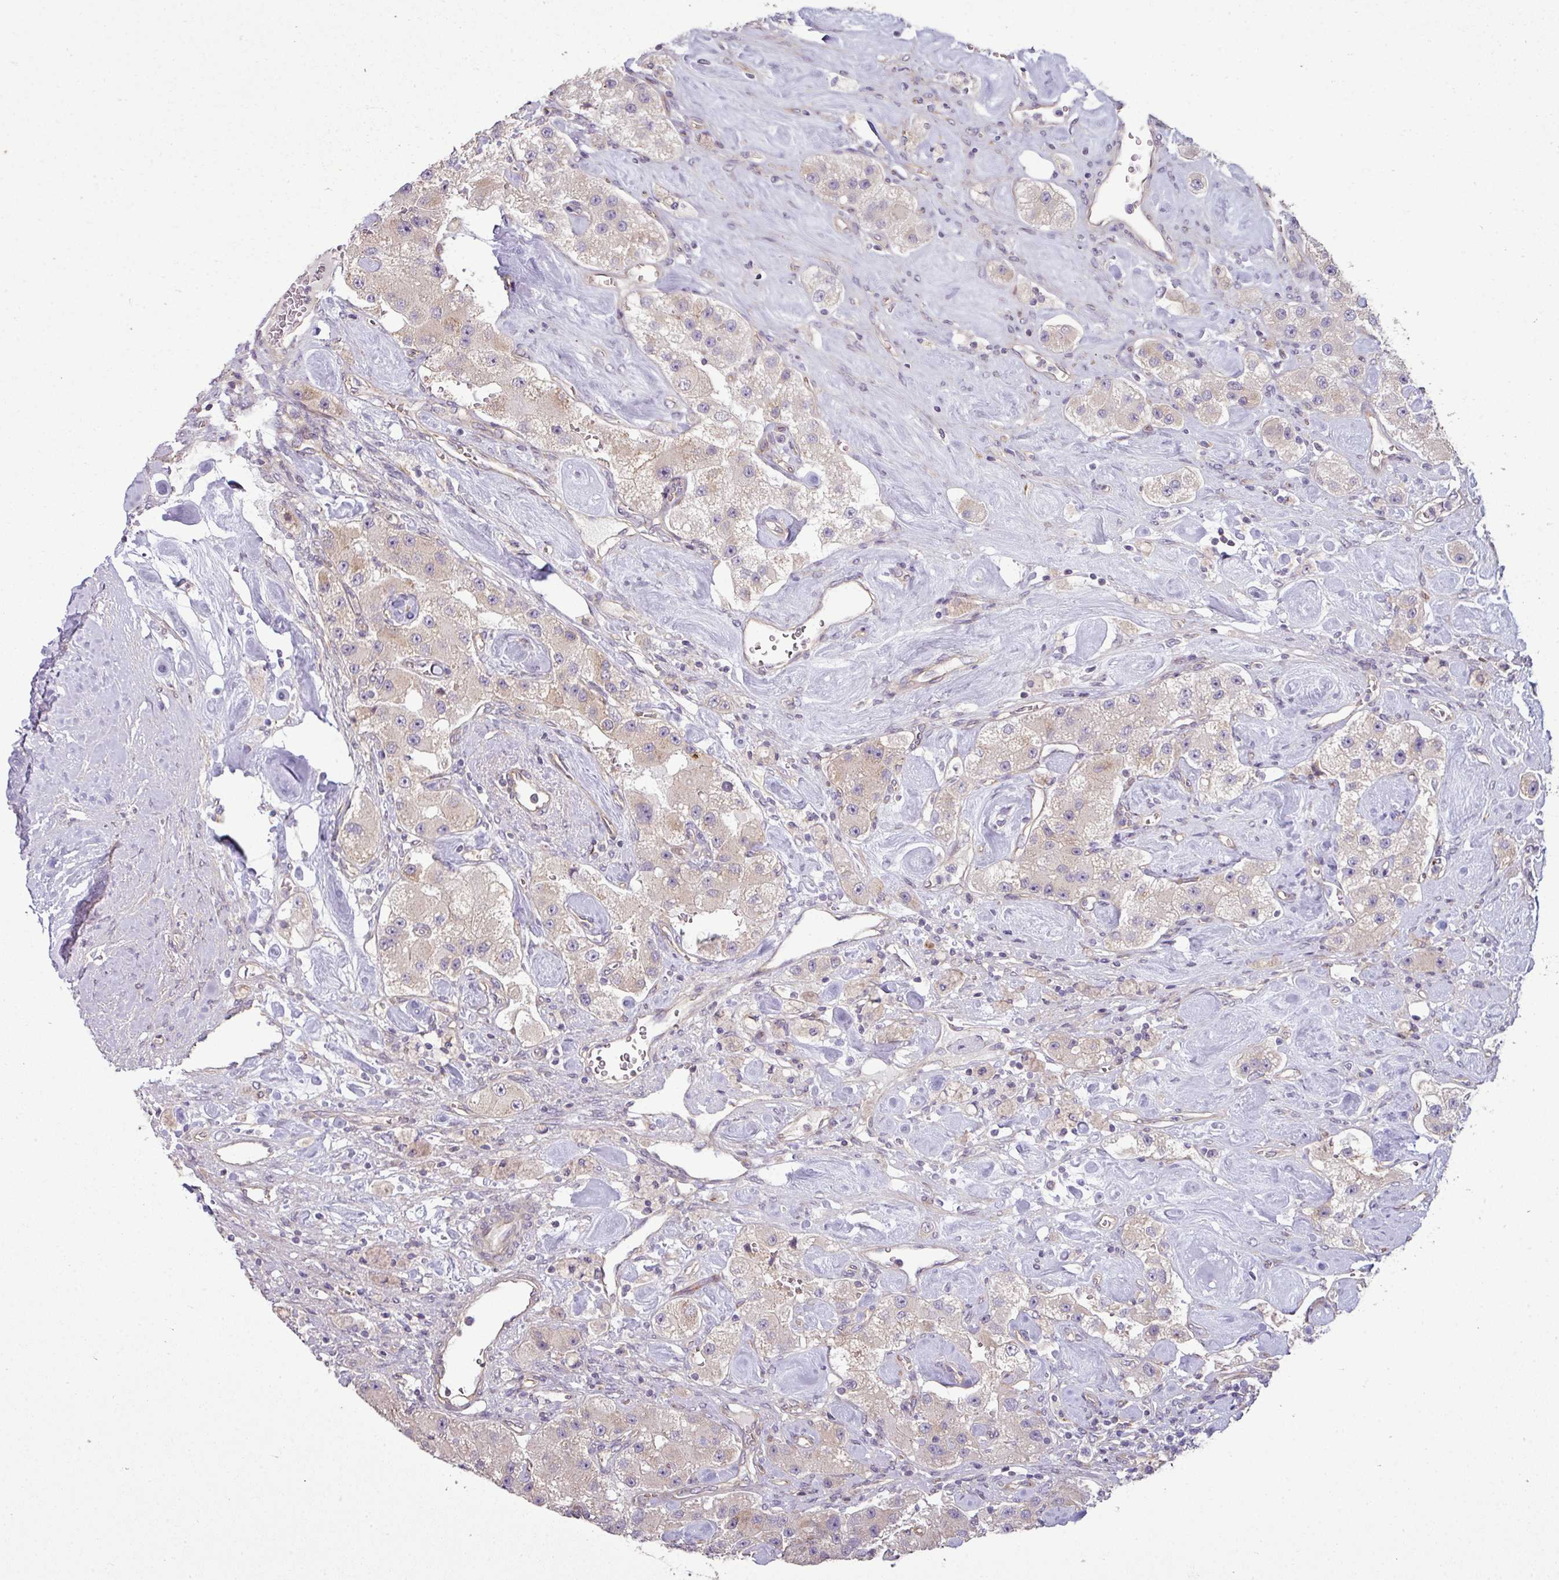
{"staining": {"intensity": "weak", "quantity": "<25%", "location": "cytoplasmic/membranous"}, "tissue": "carcinoid", "cell_type": "Tumor cells", "image_type": "cancer", "snomed": [{"axis": "morphology", "description": "Carcinoid, malignant, NOS"}, {"axis": "topography", "description": "Pancreas"}], "caption": "Histopathology image shows no protein positivity in tumor cells of carcinoid tissue.", "gene": "TIMMDC1", "patient": {"sex": "male", "age": 41}}